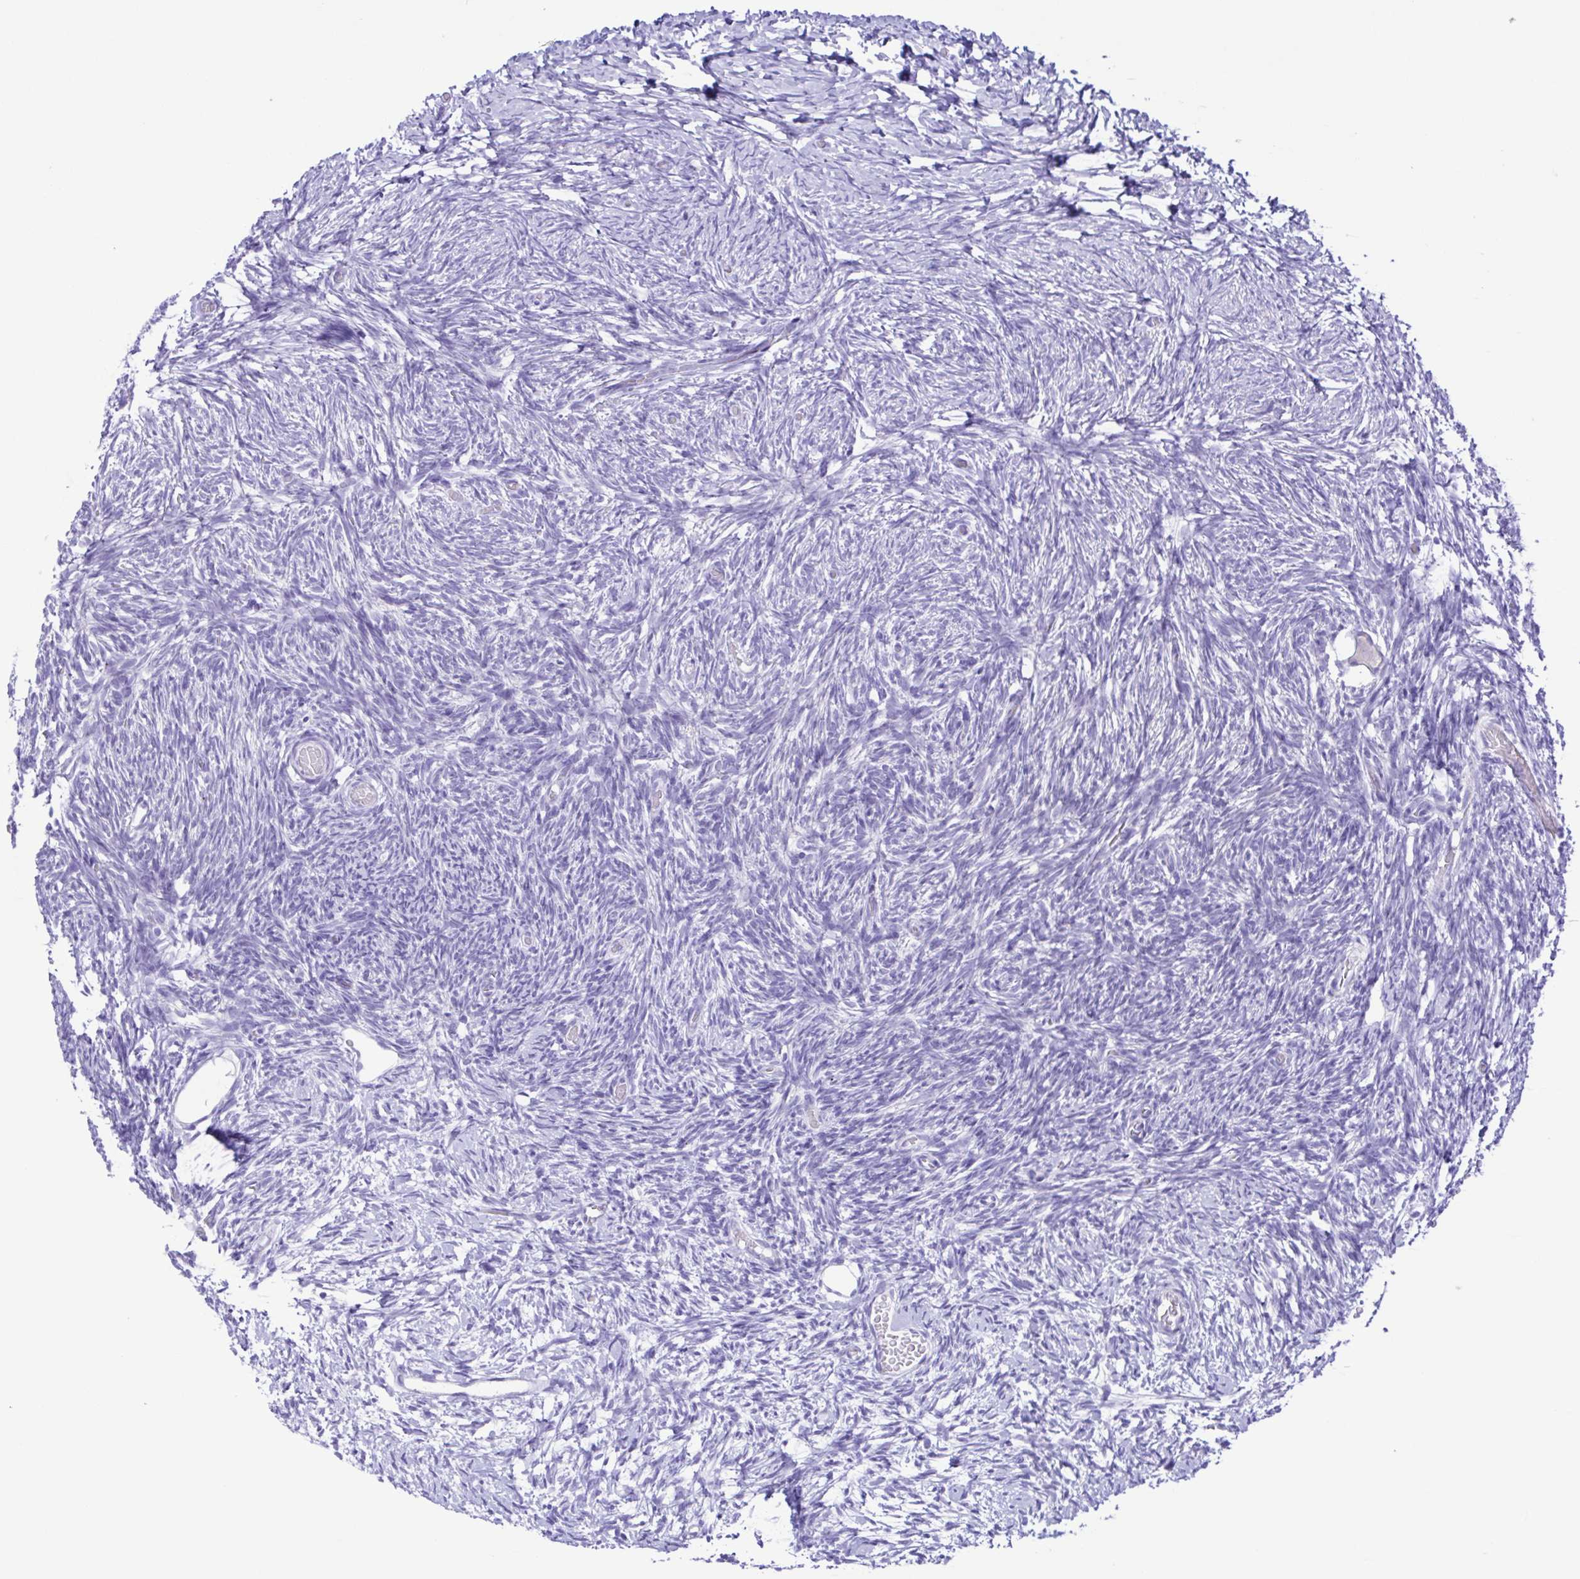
{"staining": {"intensity": "negative", "quantity": "none", "location": "none"}, "tissue": "ovary", "cell_type": "Follicle cells", "image_type": "normal", "snomed": [{"axis": "morphology", "description": "Normal tissue, NOS"}, {"axis": "topography", "description": "Ovary"}], "caption": "An immunohistochemistry photomicrograph of unremarkable ovary is shown. There is no staining in follicle cells of ovary. Nuclei are stained in blue.", "gene": "CYP11A1", "patient": {"sex": "female", "age": 39}}